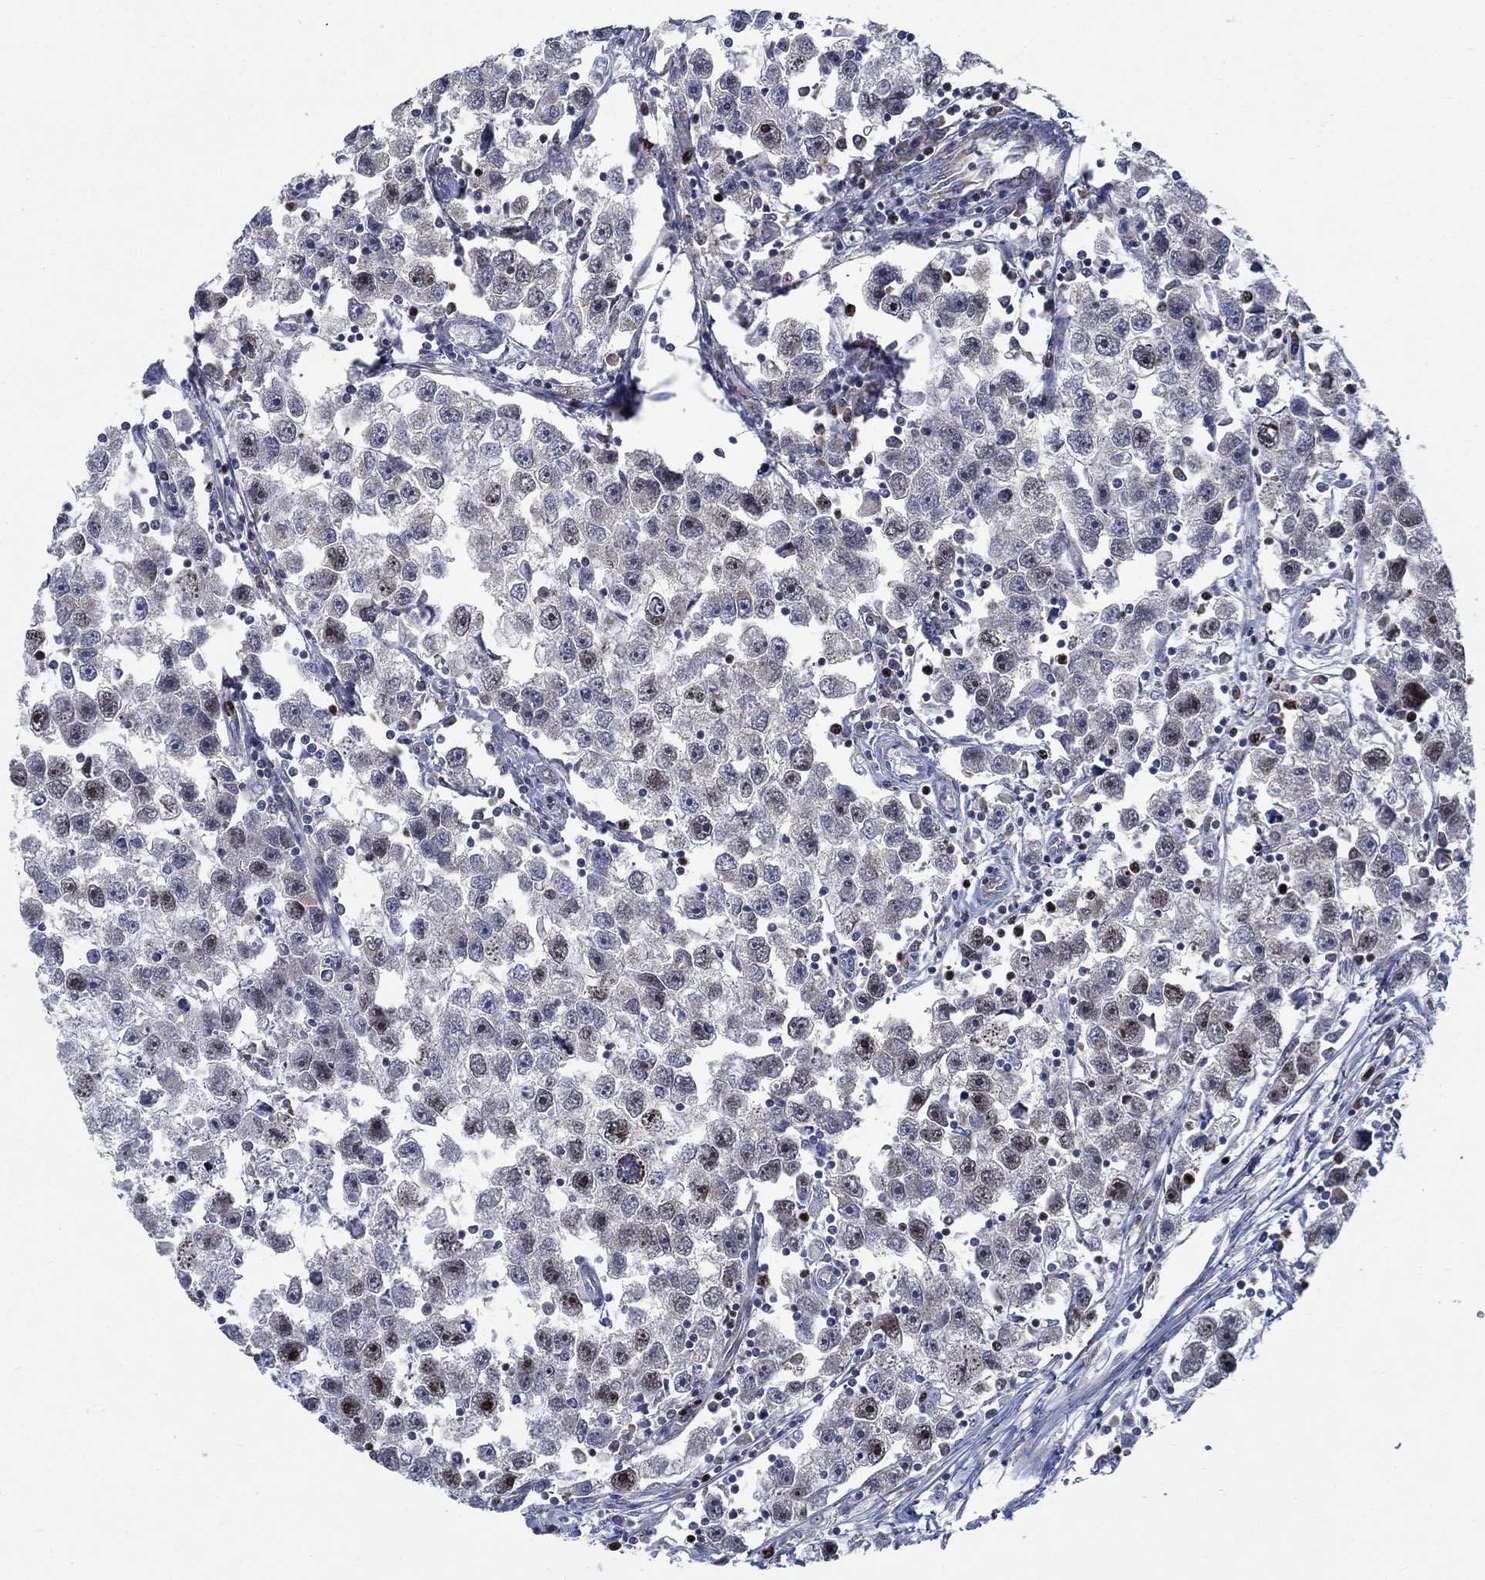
{"staining": {"intensity": "negative", "quantity": "none", "location": "none"}, "tissue": "testis cancer", "cell_type": "Tumor cells", "image_type": "cancer", "snomed": [{"axis": "morphology", "description": "Seminoma, NOS"}, {"axis": "topography", "description": "Testis"}], "caption": "This is a micrograph of IHC staining of testis cancer, which shows no expression in tumor cells.", "gene": "MMP24", "patient": {"sex": "male", "age": 30}}